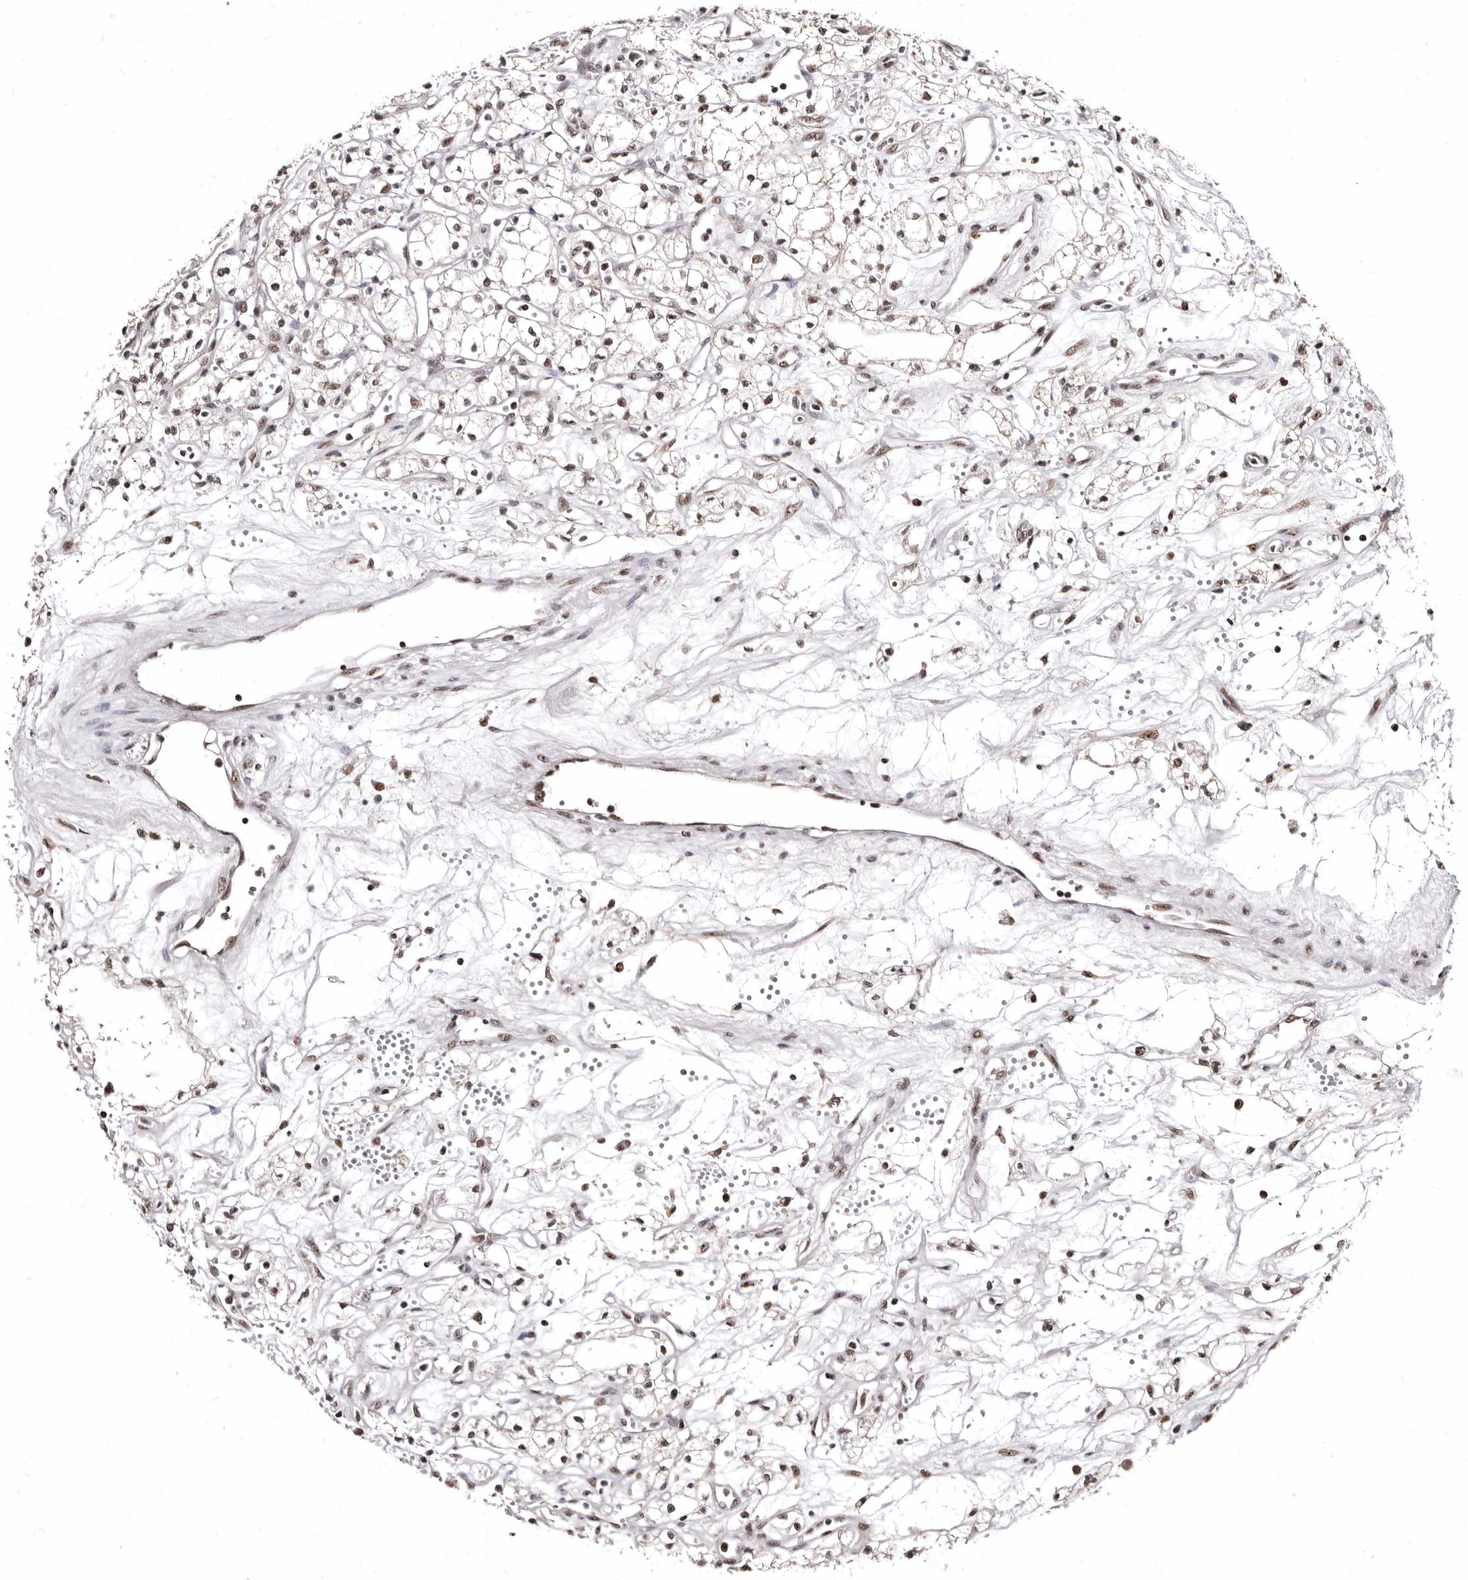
{"staining": {"intensity": "moderate", "quantity": ">75%", "location": "nuclear"}, "tissue": "renal cancer", "cell_type": "Tumor cells", "image_type": "cancer", "snomed": [{"axis": "morphology", "description": "Adenocarcinoma, NOS"}, {"axis": "topography", "description": "Kidney"}], "caption": "An immunohistochemistry image of neoplastic tissue is shown. Protein staining in brown highlights moderate nuclear positivity in renal cancer within tumor cells.", "gene": "ANAPC11", "patient": {"sex": "male", "age": 59}}